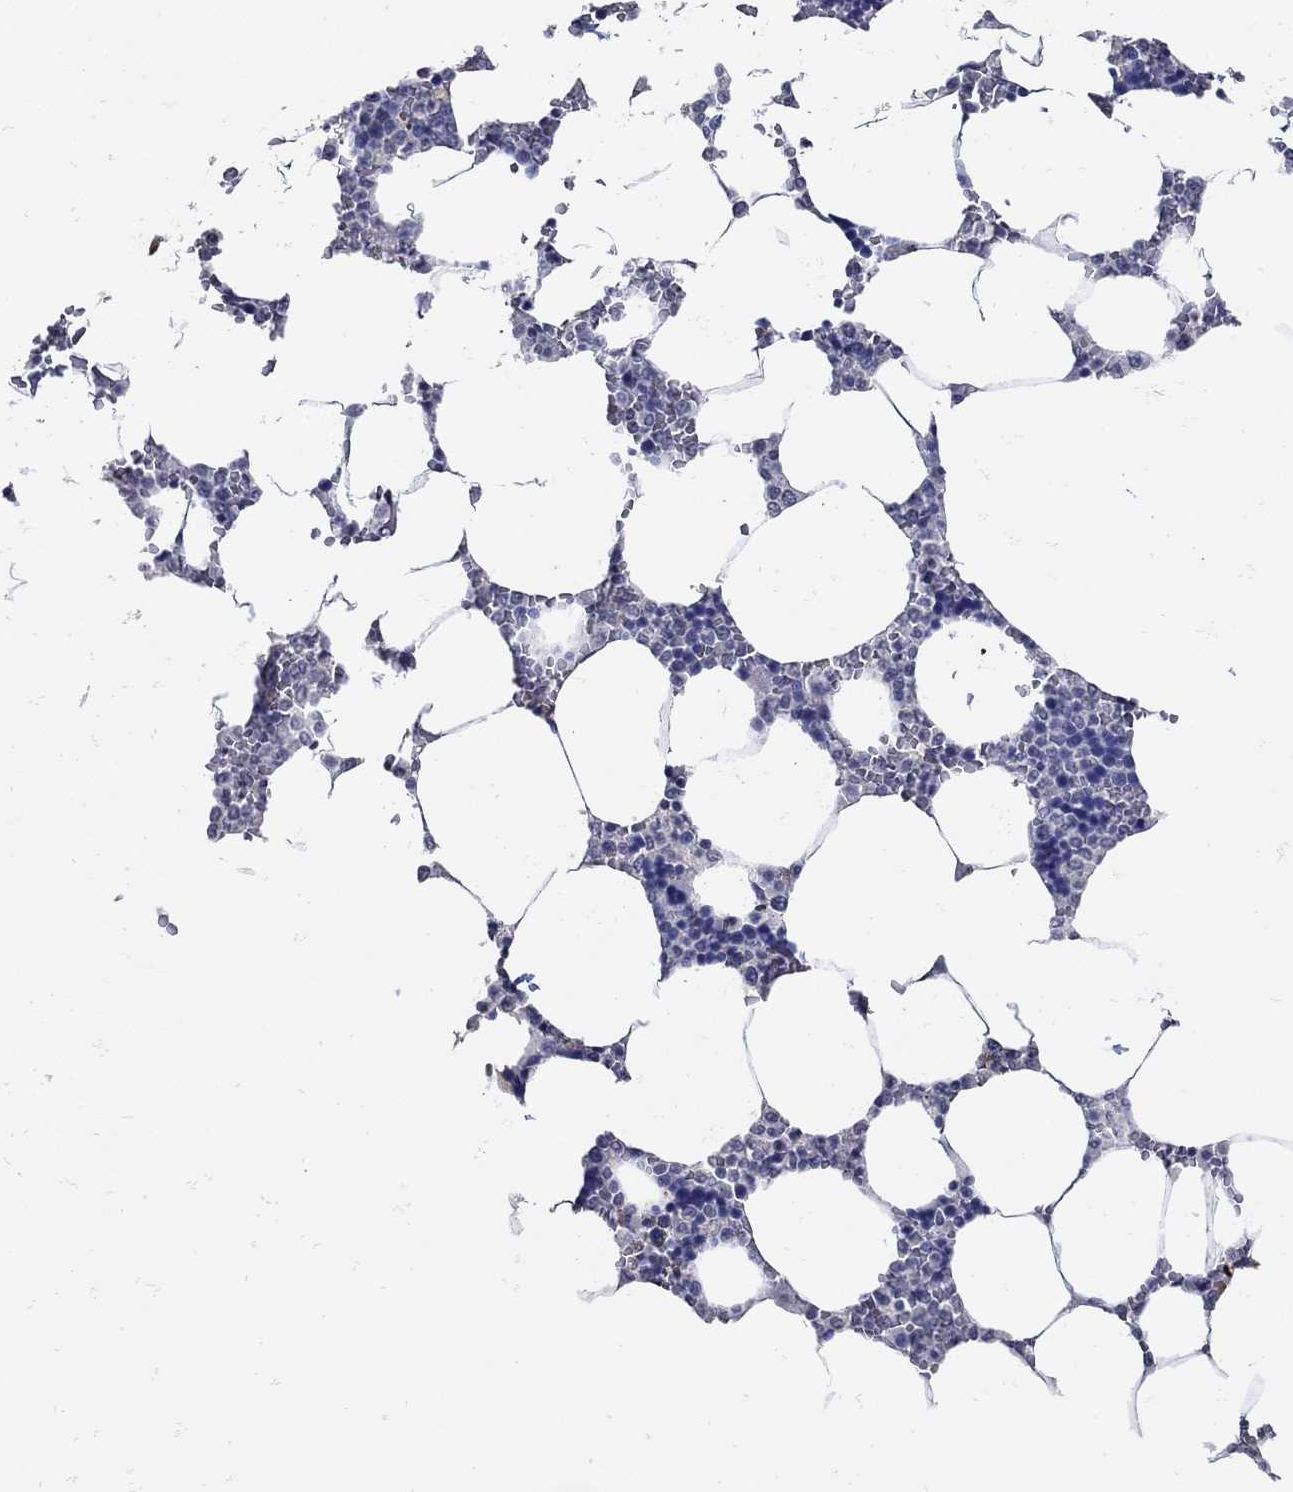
{"staining": {"intensity": "strong", "quantity": "<25%", "location": "nuclear"}, "tissue": "bone marrow", "cell_type": "Hematopoietic cells", "image_type": "normal", "snomed": [{"axis": "morphology", "description": "Normal tissue, NOS"}, {"axis": "topography", "description": "Bone marrow"}], "caption": "Human bone marrow stained with a brown dye shows strong nuclear positive staining in about <25% of hematopoietic cells.", "gene": "KCNN3", "patient": {"sex": "male", "age": 63}}